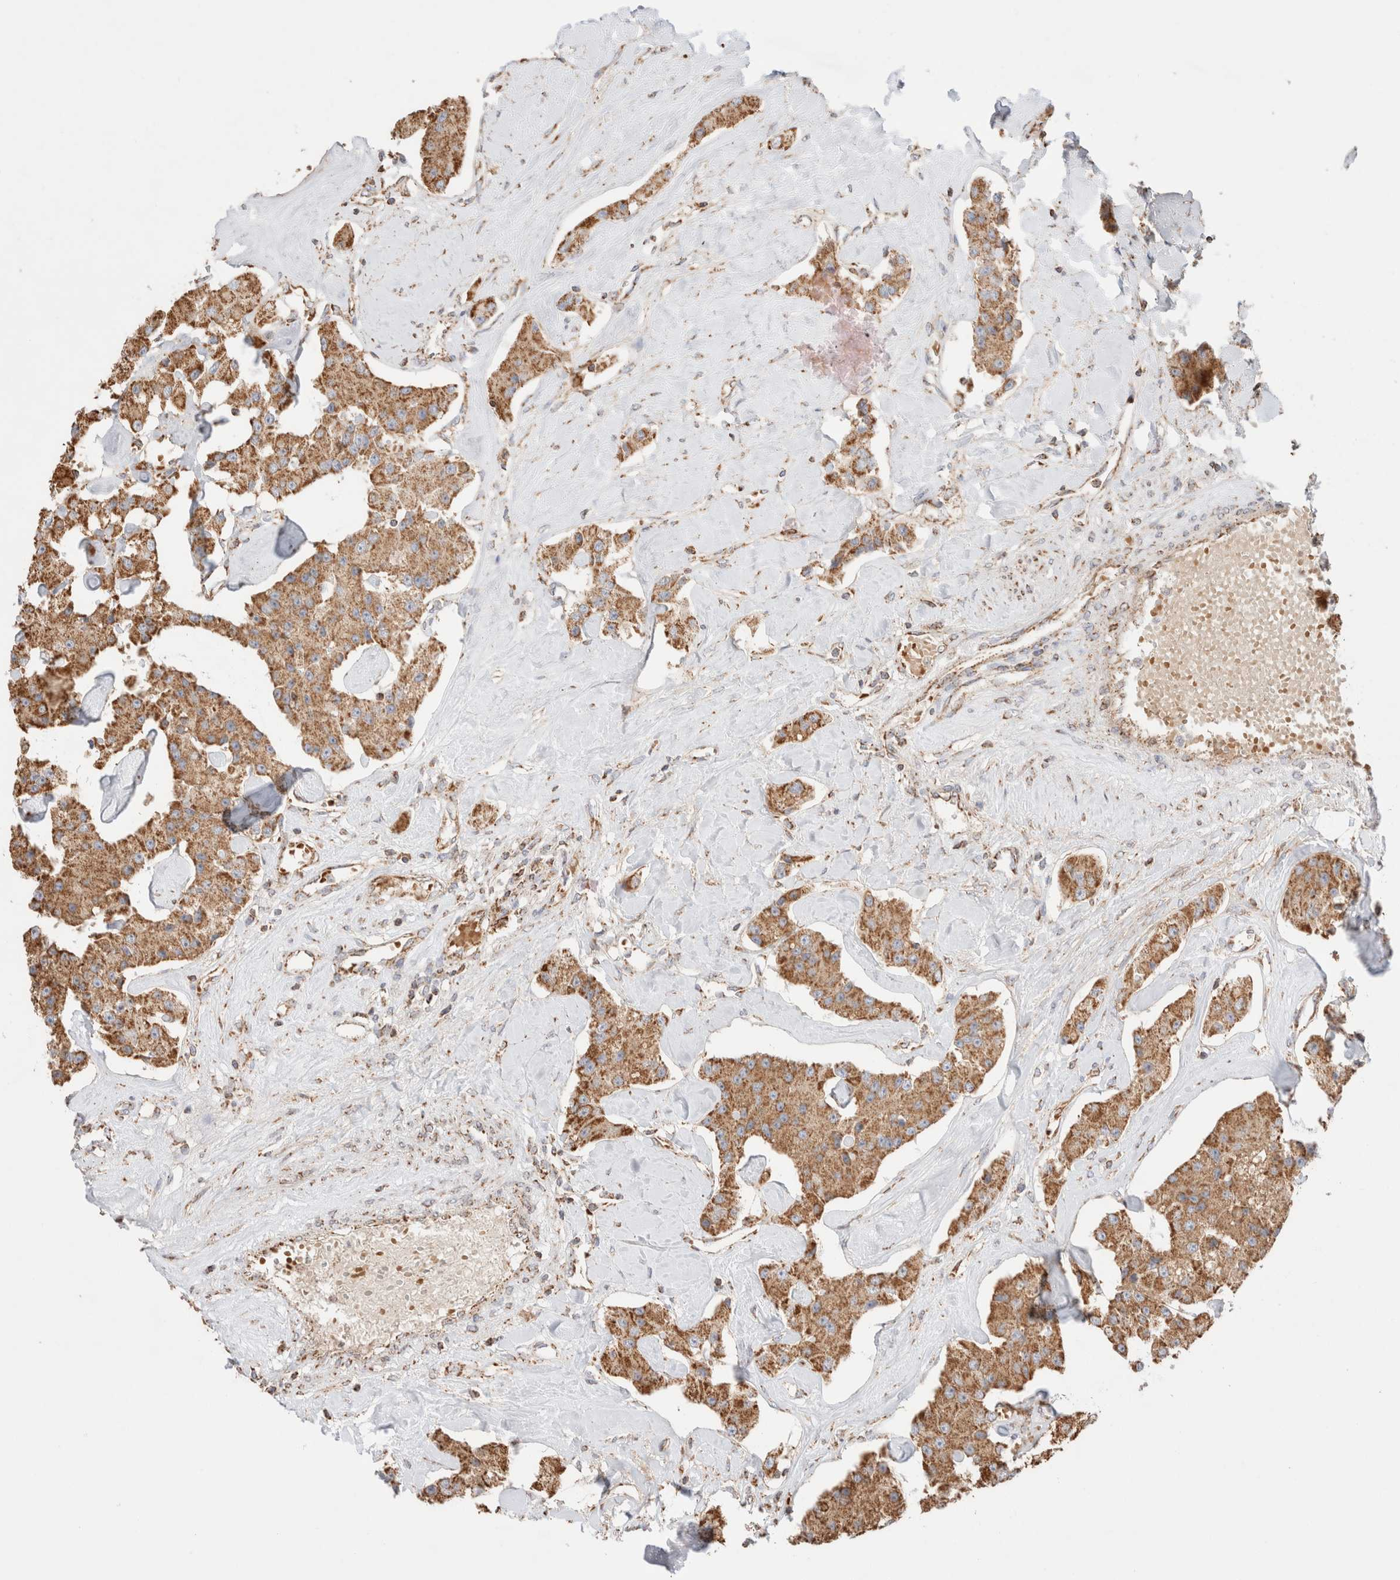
{"staining": {"intensity": "moderate", "quantity": ">75%", "location": "cytoplasmic/membranous"}, "tissue": "carcinoid", "cell_type": "Tumor cells", "image_type": "cancer", "snomed": [{"axis": "morphology", "description": "Carcinoid, malignant, NOS"}, {"axis": "topography", "description": "Pancreas"}], "caption": "The photomicrograph displays immunohistochemical staining of carcinoid. There is moderate cytoplasmic/membranous staining is appreciated in about >75% of tumor cells.", "gene": "TMPPE", "patient": {"sex": "male", "age": 41}}